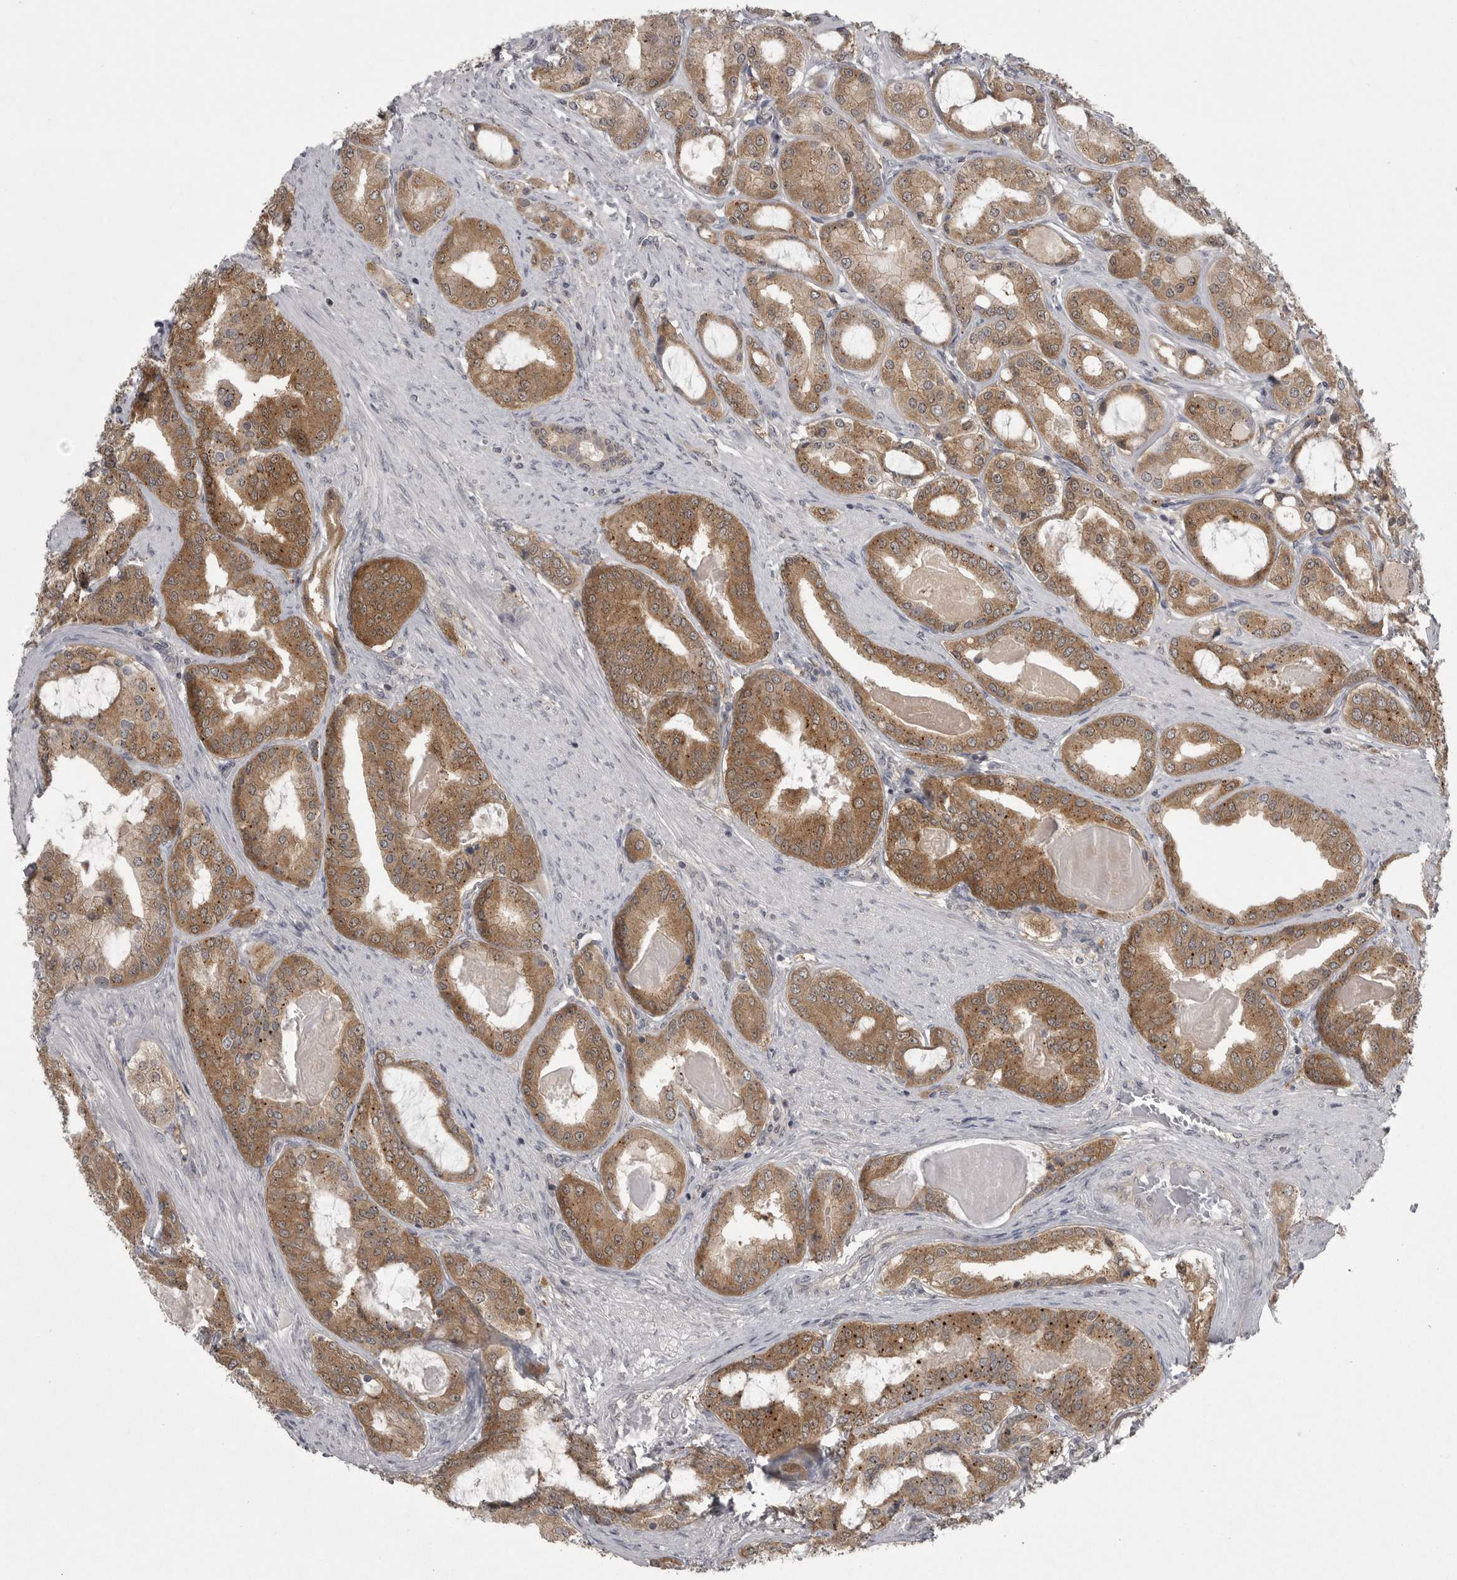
{"staining": {"intensity": "moderate", "quantity": ">75%", "location": "cytoplasmic/membranous"}, "tissue": "prostate cancer", "cell_type": "Tumor cells", "image_type": "cancer", "snomed": [{"axis": "morphology", "description": "Adenocarcinoma, High grade"}, {"axis": "topography", "description": "Prostate"}], "caption": "Immunohistochemical staining of human prostate cancer demonstrates medium levels of moderate cytoplasmic/membranous protein expression in approximately >75% of tumor cells.", "gene": "PHF13", "patient": {"sex": "male", "age": 60}}